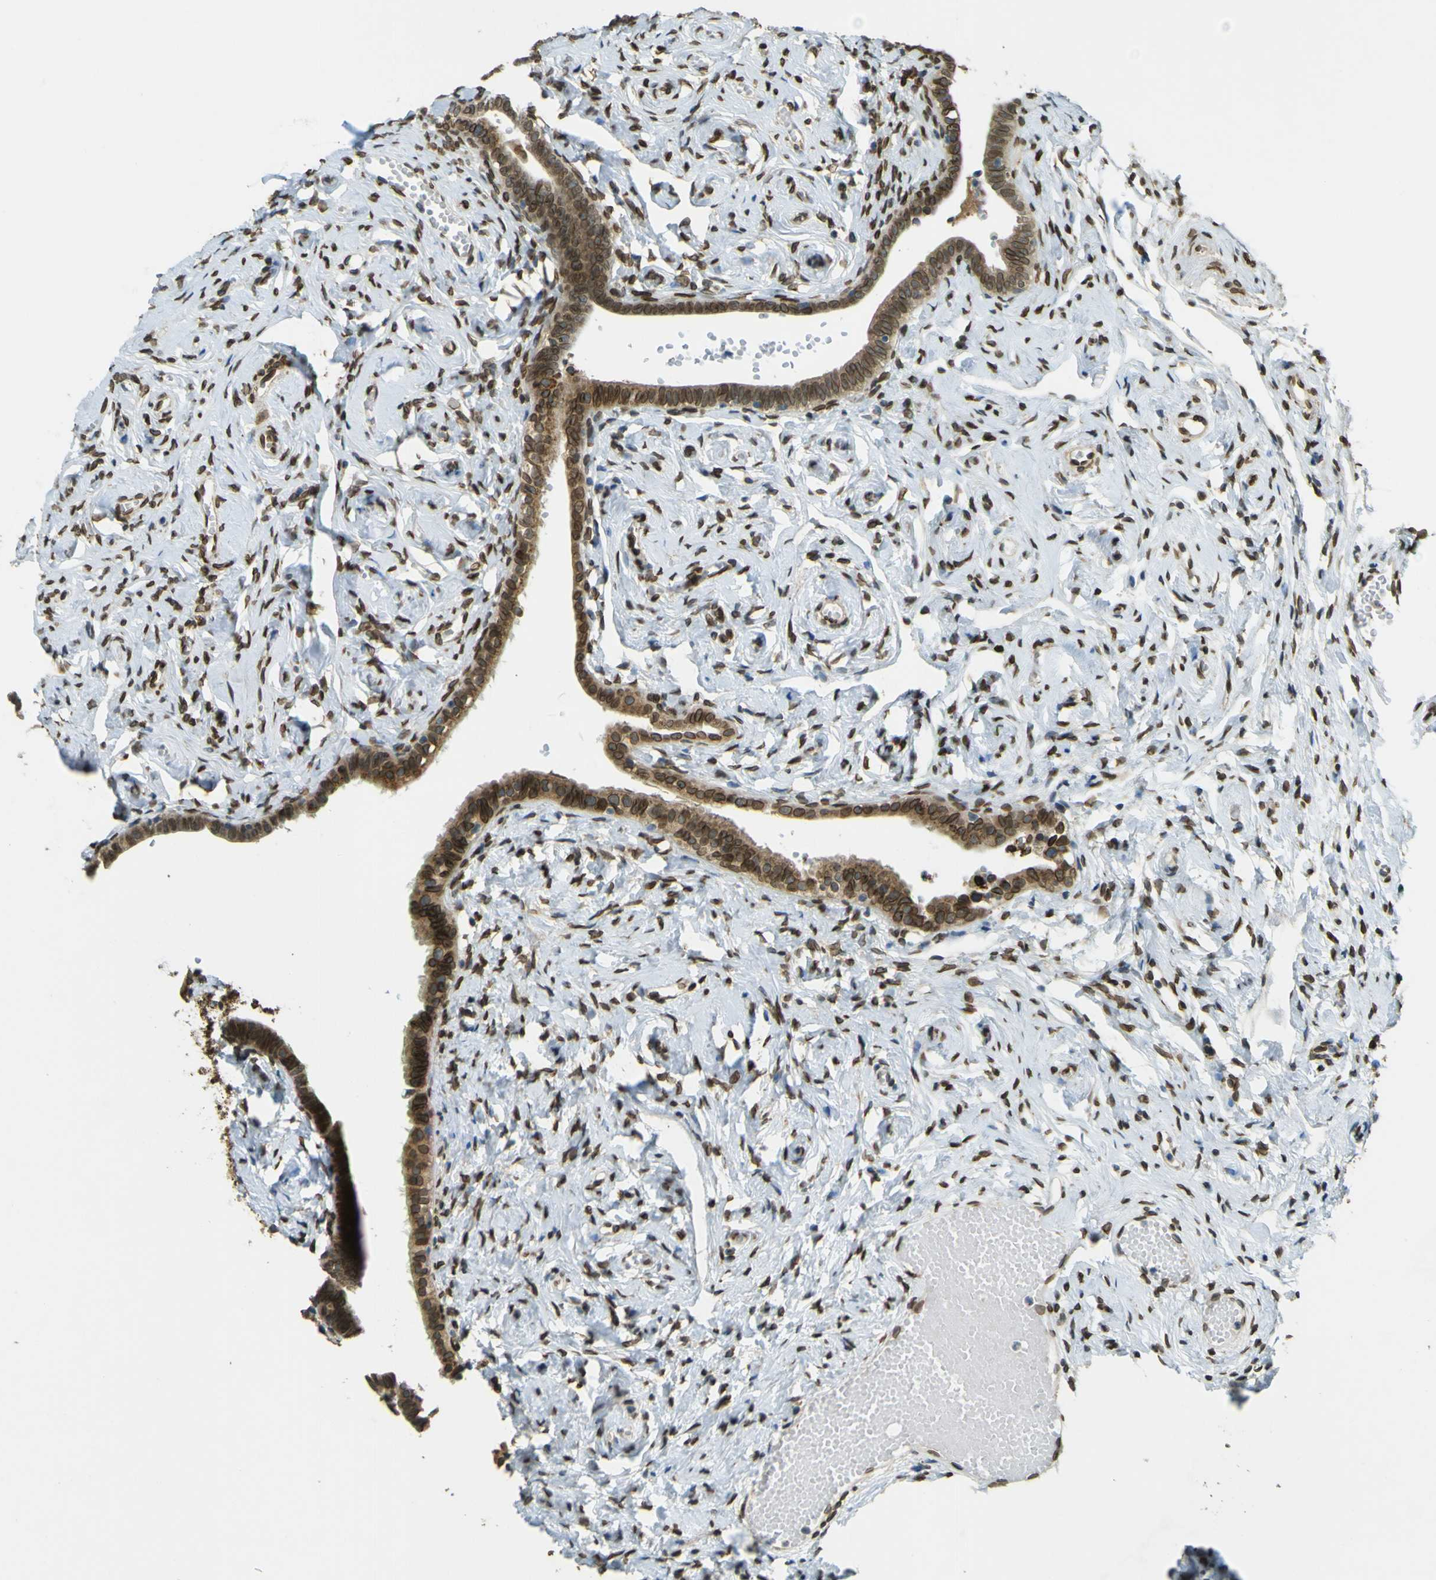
{"staining": {"intensity": "moderate", "quantity": "25%-75%", "location": "cytoplasmic/membranous,nuclear"}, "tissue": "fallopian tube", "cell_type": "Glandular cells", "image_type": "normal", "snomed": [{"axis": "morphology", "description": "Normal tissue, NOS"}, {"axis": "topography", "description": "Fallopian tube"}], "caption": "IHC (DAB) staining of unremarkable fallopian tube exhibits moderate cytoplasmic/membranous,nuclear protein expression in approximately 25%-75% of glandular cells.", "gene": "GALNT1", "patient": {"sex": "female", "age": 71}}